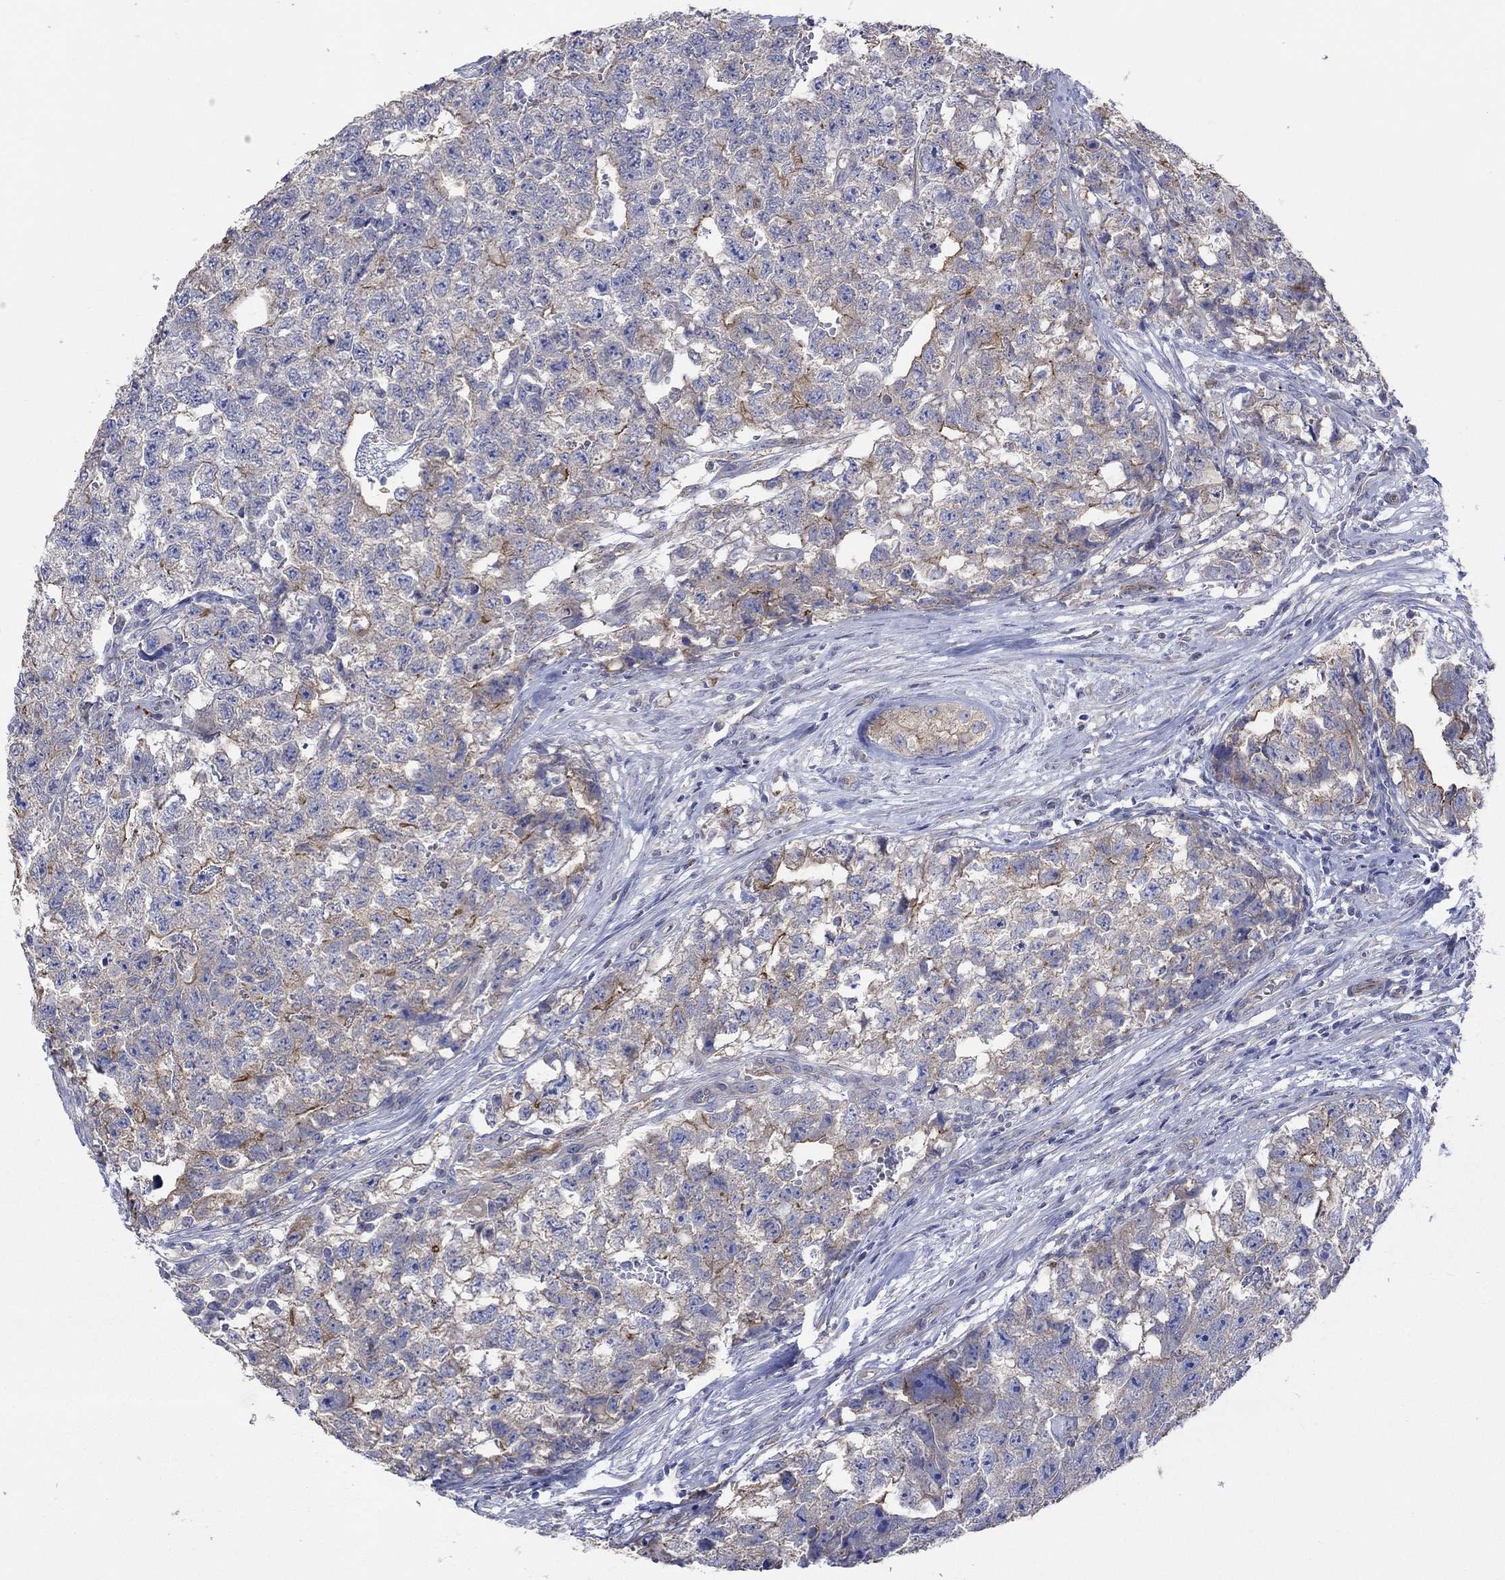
{"staining": {"intensity": "moderate", "quantity": "<25%", "location": "cytoplasmic/membranous"}, "tissue": "testis cancer", "cell_type": "Tumor cells", "image_type": "cancer", "snomed": [{"axis": "morphology", "description": "Seminoma, NOS"}, {"axis": "morphology", "description": "Carcinoma, Embryonal, NOS"}, {"axis": "topography", "description": "Testis"}], "caption": "The immunohistochemical stain shows moderate cytoplasmic/membranous positivity in tumor cells of testis cancer tissue.", "gene": "TPRN", "patient": {"sex": "male", "age": 22}}